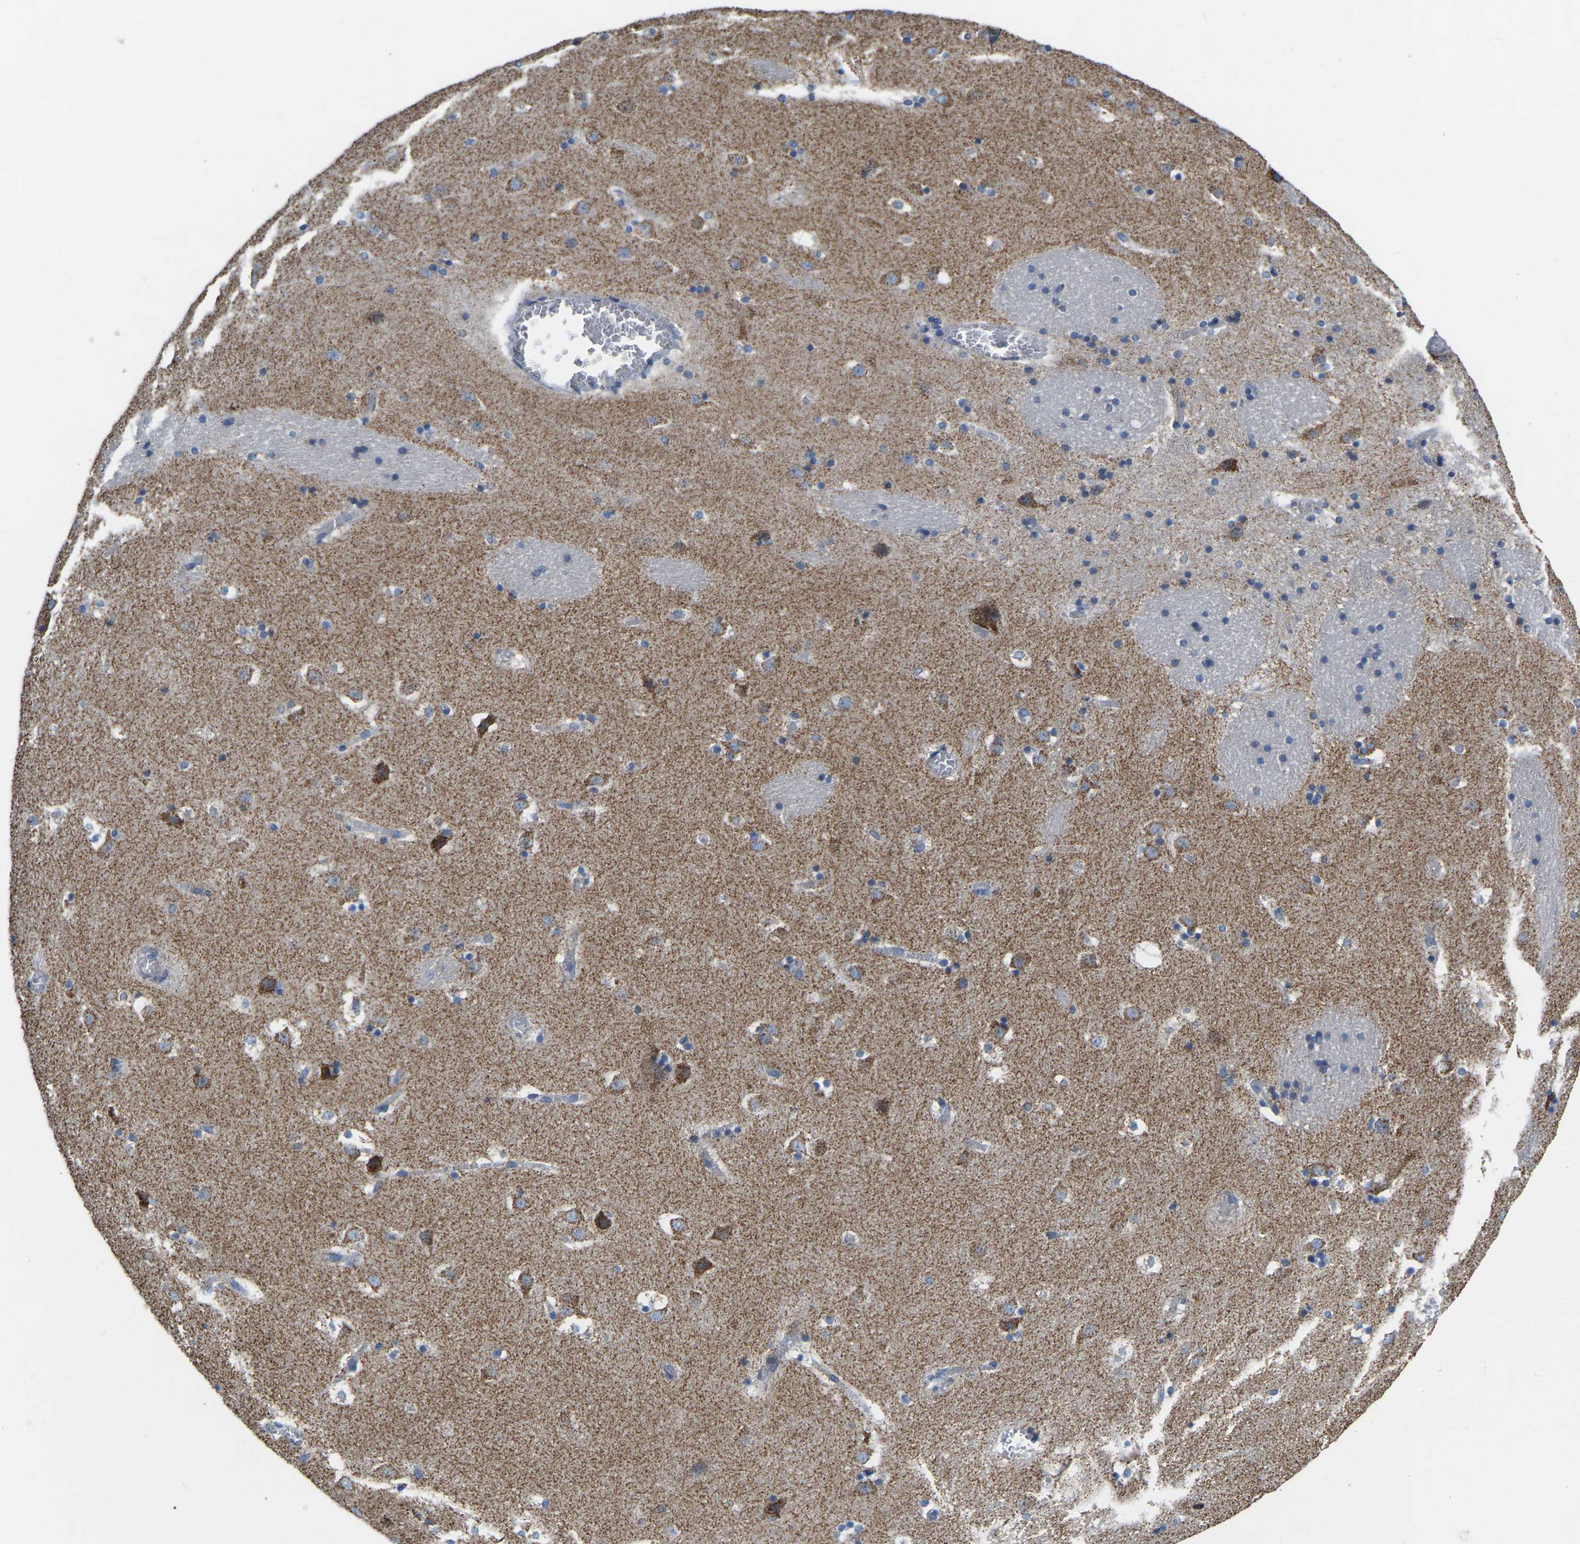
{"staining": {"intensity": "weak", "quantity": "25%-75%", "location": "cytoplasmic/membranous"}, "tissue": "caudate", "cell_type": "Glial cells", "image_type": "normal", "snomed": [{"axis": "morphology", "description": "Normal tissue, NOS"}, {"axis": "topography", "description": "Lateral ventricle wall"}], "caption": "Immunohistochemical staining of unremarkable human caudate shows 25%-75% levels of weak cytoplasmic/membranous protein positivity in approximately 25%-75% of glial cells.", "gene": "CBLB", "patient": {"sex": "male", "age": 45}}